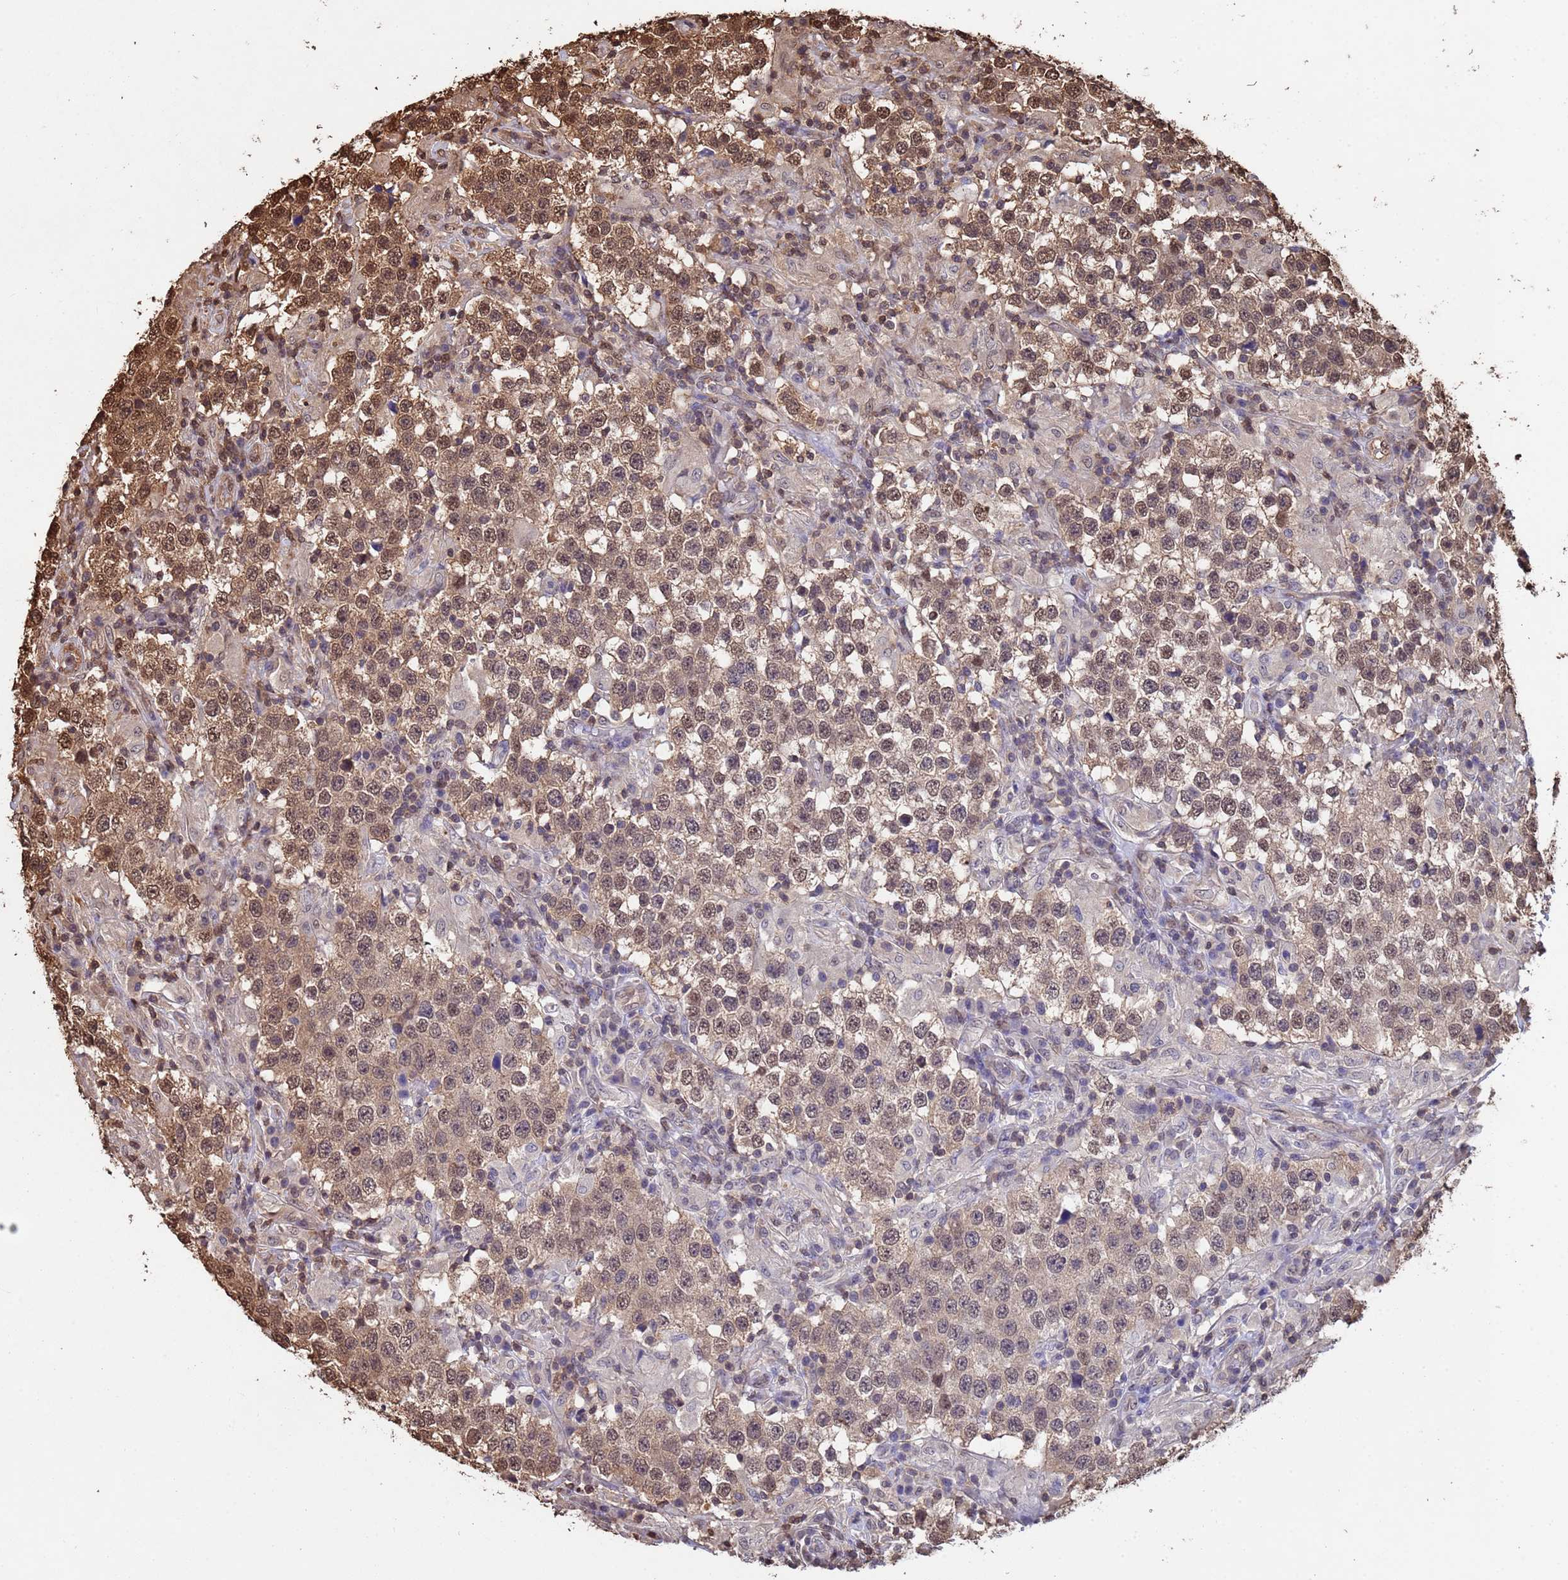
{"staining": {"intensity": "moderate", "quantity": "25%-75%", "location": "nuclear"}, "tissue": "testis cancer", "cell_type": "Tumor cells", "image_type": "cancer", "snomed": [{"axis": "morphology", "description": "Seminoma, NOS"}, {"axis": "morphology", "description": "Carcinoma, Embryonal, NOS"}, {"axis": "topography", "description": "Testis"}], "caption": "Immunohistochemical staining of embryonal carcinoma (testis) shows moderate nuclear protein staining in about 25%-75% of tumor cells. (DAB (3,3'-diaminobenzidine) = brown stain, brightfield microscopy at high magnification).", "gene": "SUMO4", "patient": {"sex": "male", "age": 41}}